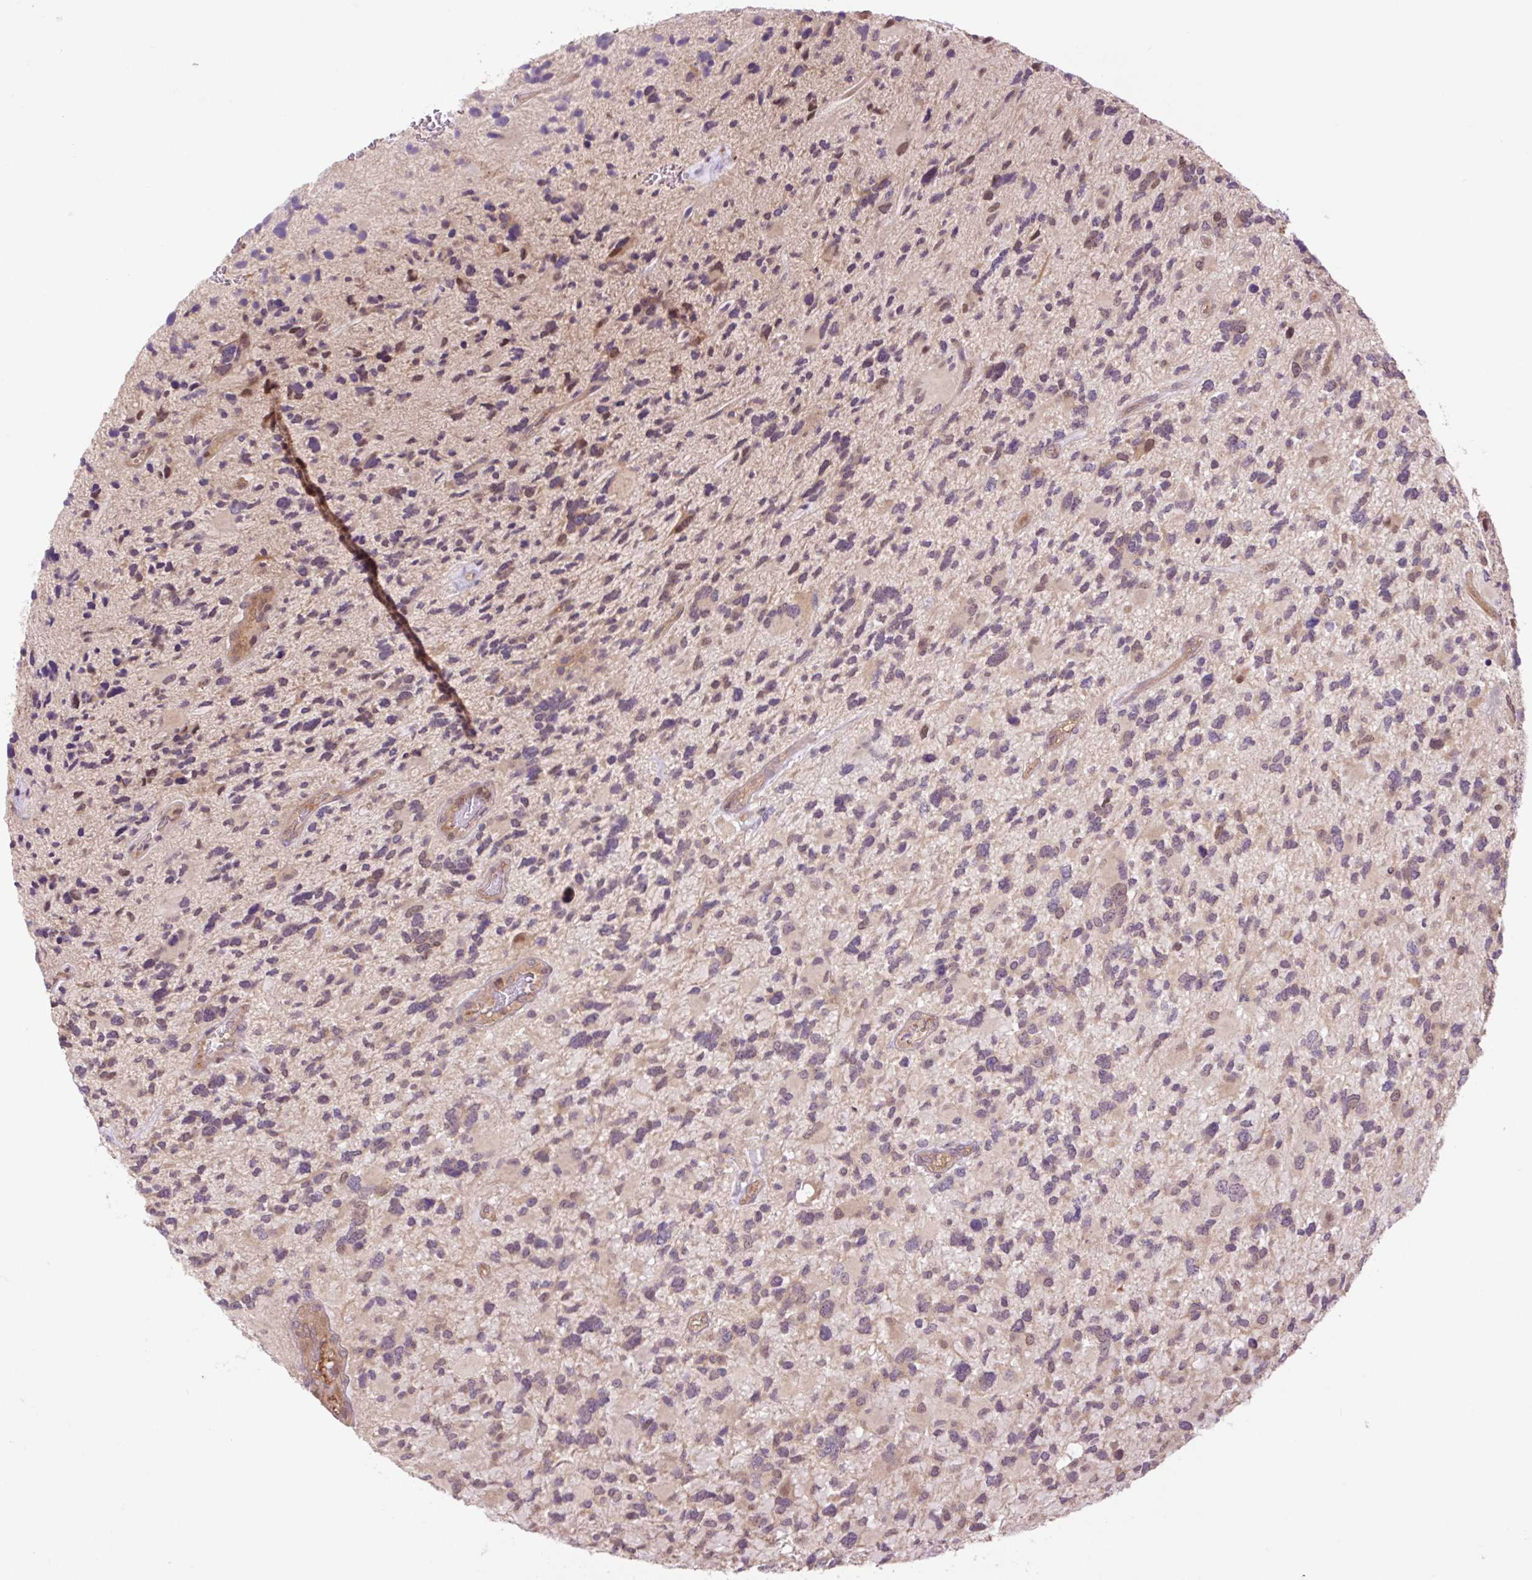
{"staining": {"intensity": "weak", "quantity": "25%-75%", "location": "cytoplasmic/membranous,nuclear"}, "tissue": "glioma", "cell_type": "Tumor cells", "image_type": "cancer", "snomed": [{"axis": "morphology", "description": "Glioma, malignant, High grade"}, {"axis": "topography", "description": "Brain"}], "caption": "There is low levels of weak cytoplasmic/membranous and nuclear expression in tumor cells of malignant glioma (high-grade), as demonstrated by immunohistochemical staining (brown color).", "gene": "TPT1", "patient": {"sex": "female", "age": 11}}